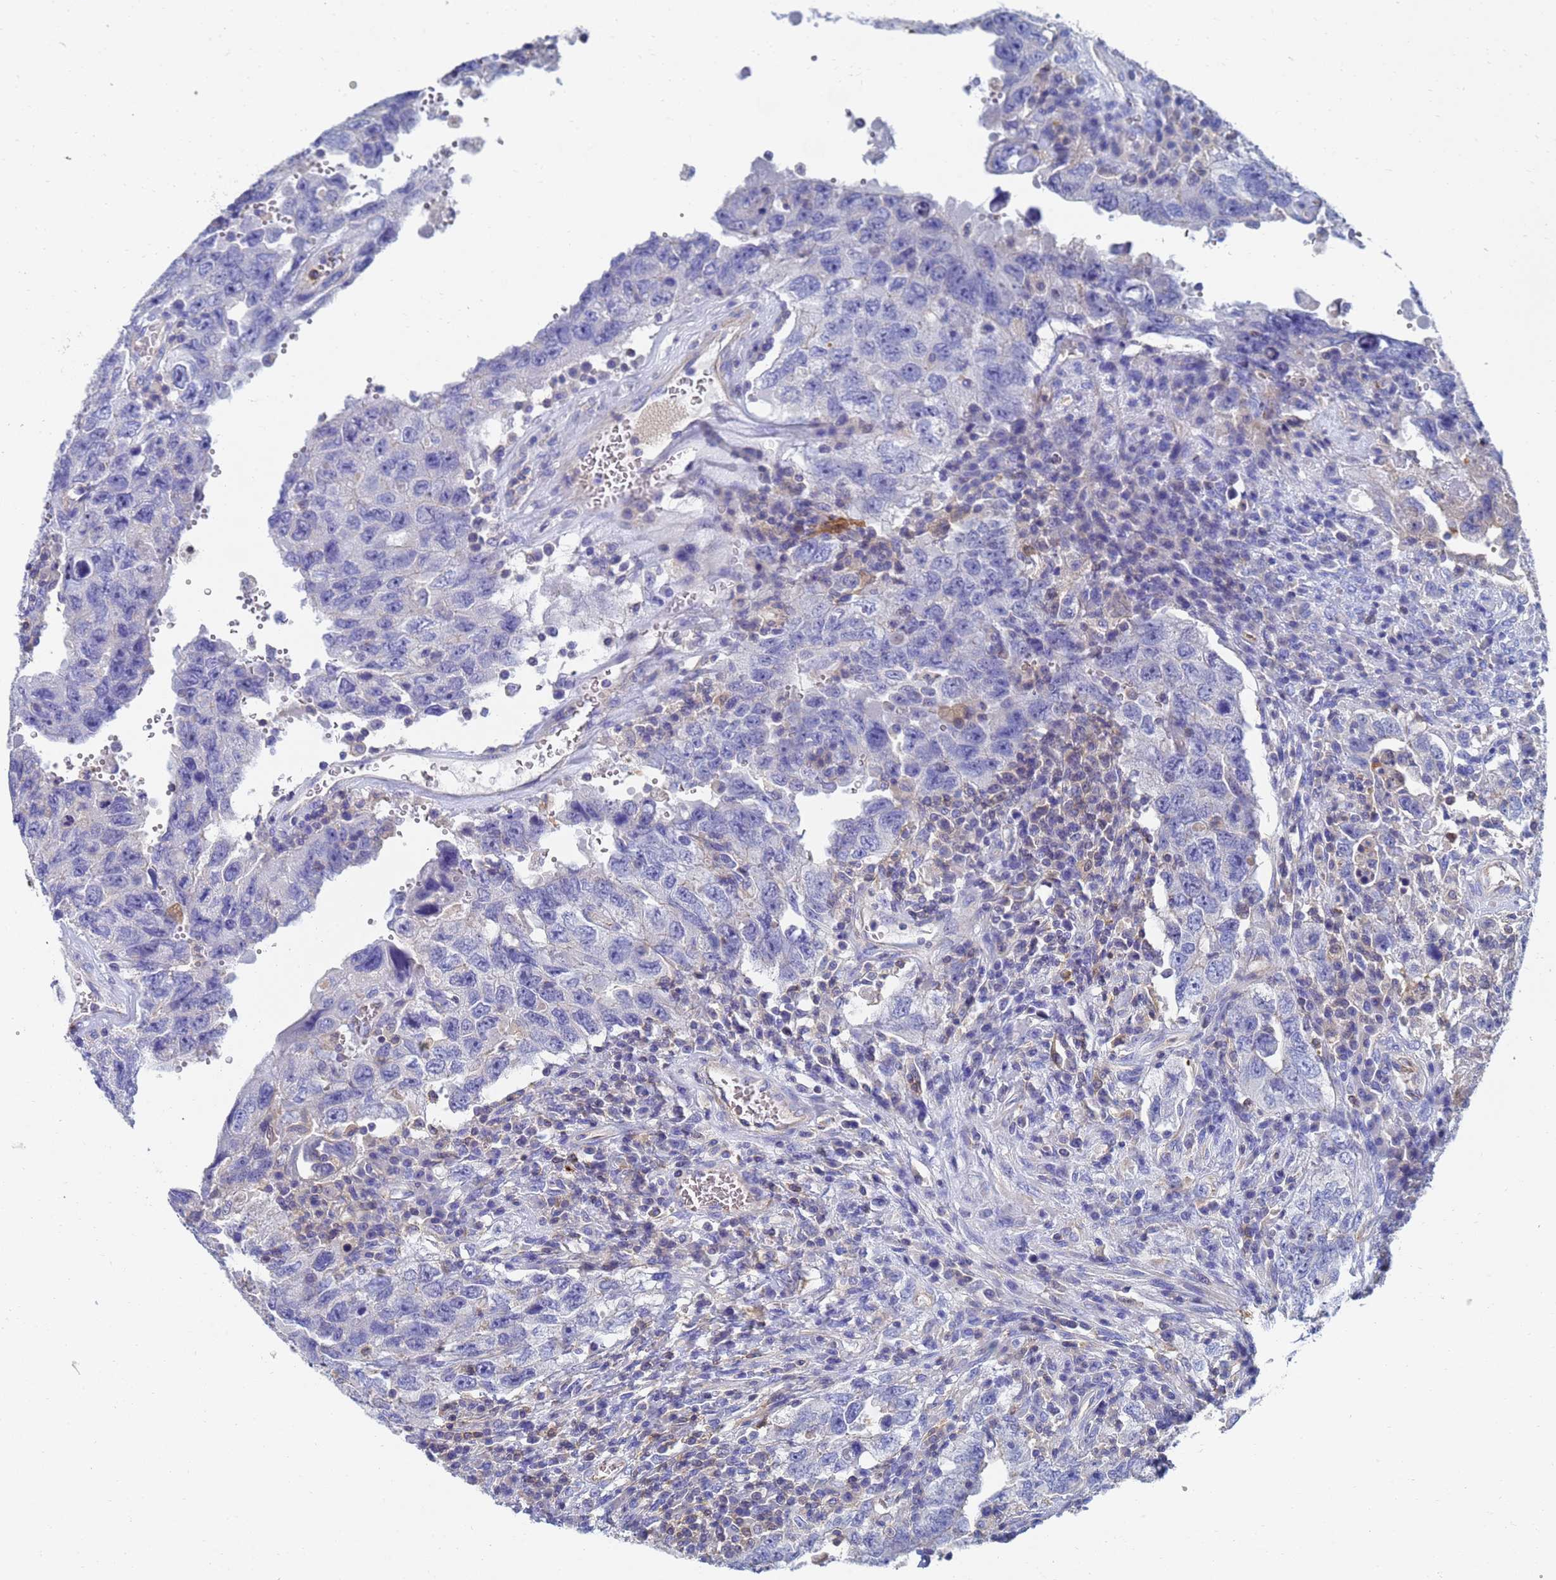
{"staining": {"intensity": "negative", "quantity": "none", "location": "none"}, "tissue": "testis cancer", "cell_type": "Tumor cells", "image_type": "cancer", "snomed": [{"axis": "morphology", "description": "Carcinoma, Embryonal, NOS"}, {"axis": "topography", "description": "Testis"}], "caption": "Immunohistochemistry (IHC) image of neoplastic tissue: embryonal carcinoma (testis) stained with DAB (3,3'-diaminobenzidine) reveals no significant protein positivity in tumor cells. The staining was performed using DAB to visualize the protein expression in brown, while the nuclei were stained in blue with hematoxylin (Magnification: 20x).", "gene": "GCHFR", "patient": {"sex": "male", "age": 26}}